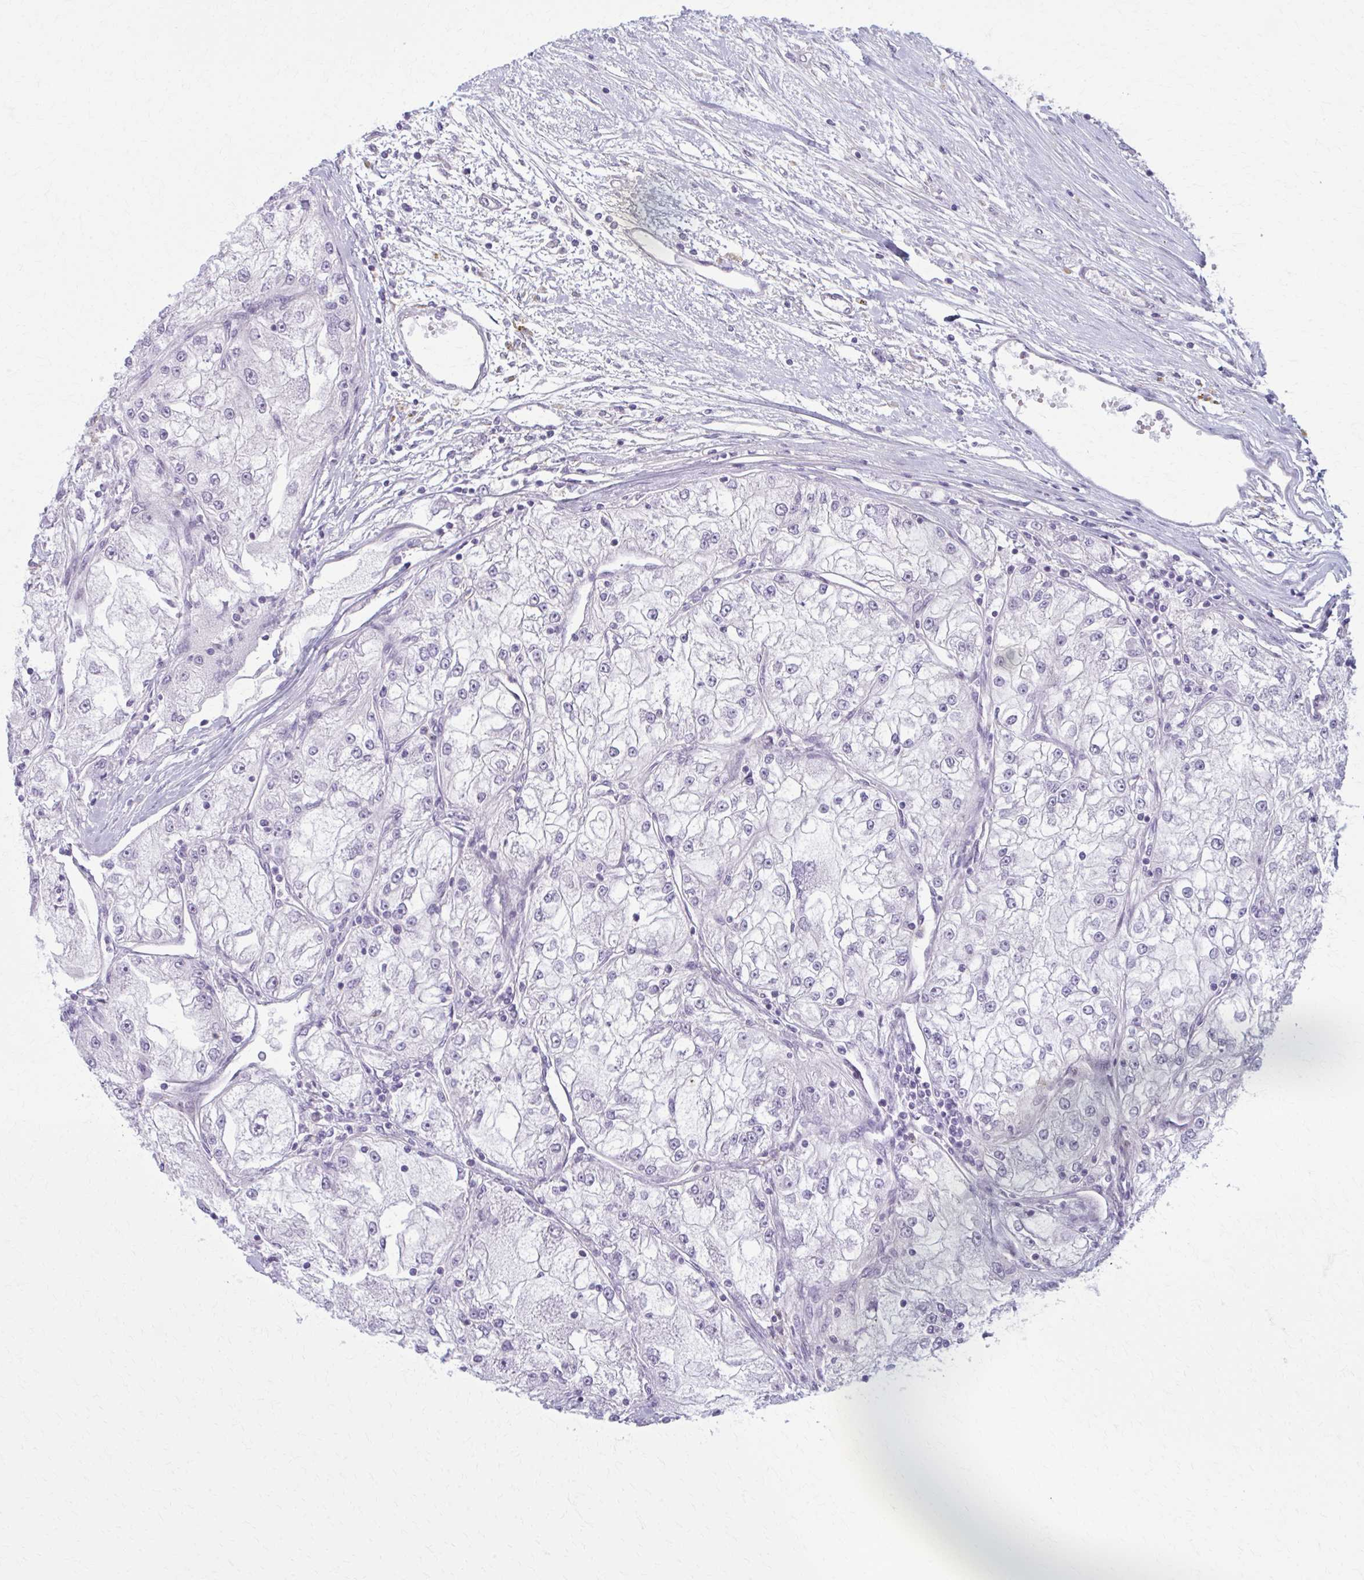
{"staining": {"intensity": "negative", "quantity": "none", "location": "none"}, "tissue": "renal cancer", "cell_type": "Tumor cells", "image_type": "cancer", "snomed": [{"axis": "morphology", "description": "Adenocarcinoma, NOS"}, {"axis": "topography", "description": "Kidney"}], "caption": "IHC histopathology image of human renal adenocarcinoma stained for a protein (brown), which reveals no expression in tumor cells.", "gene": "NUMBL", "patient": {"sex": "female", "age": 72}}